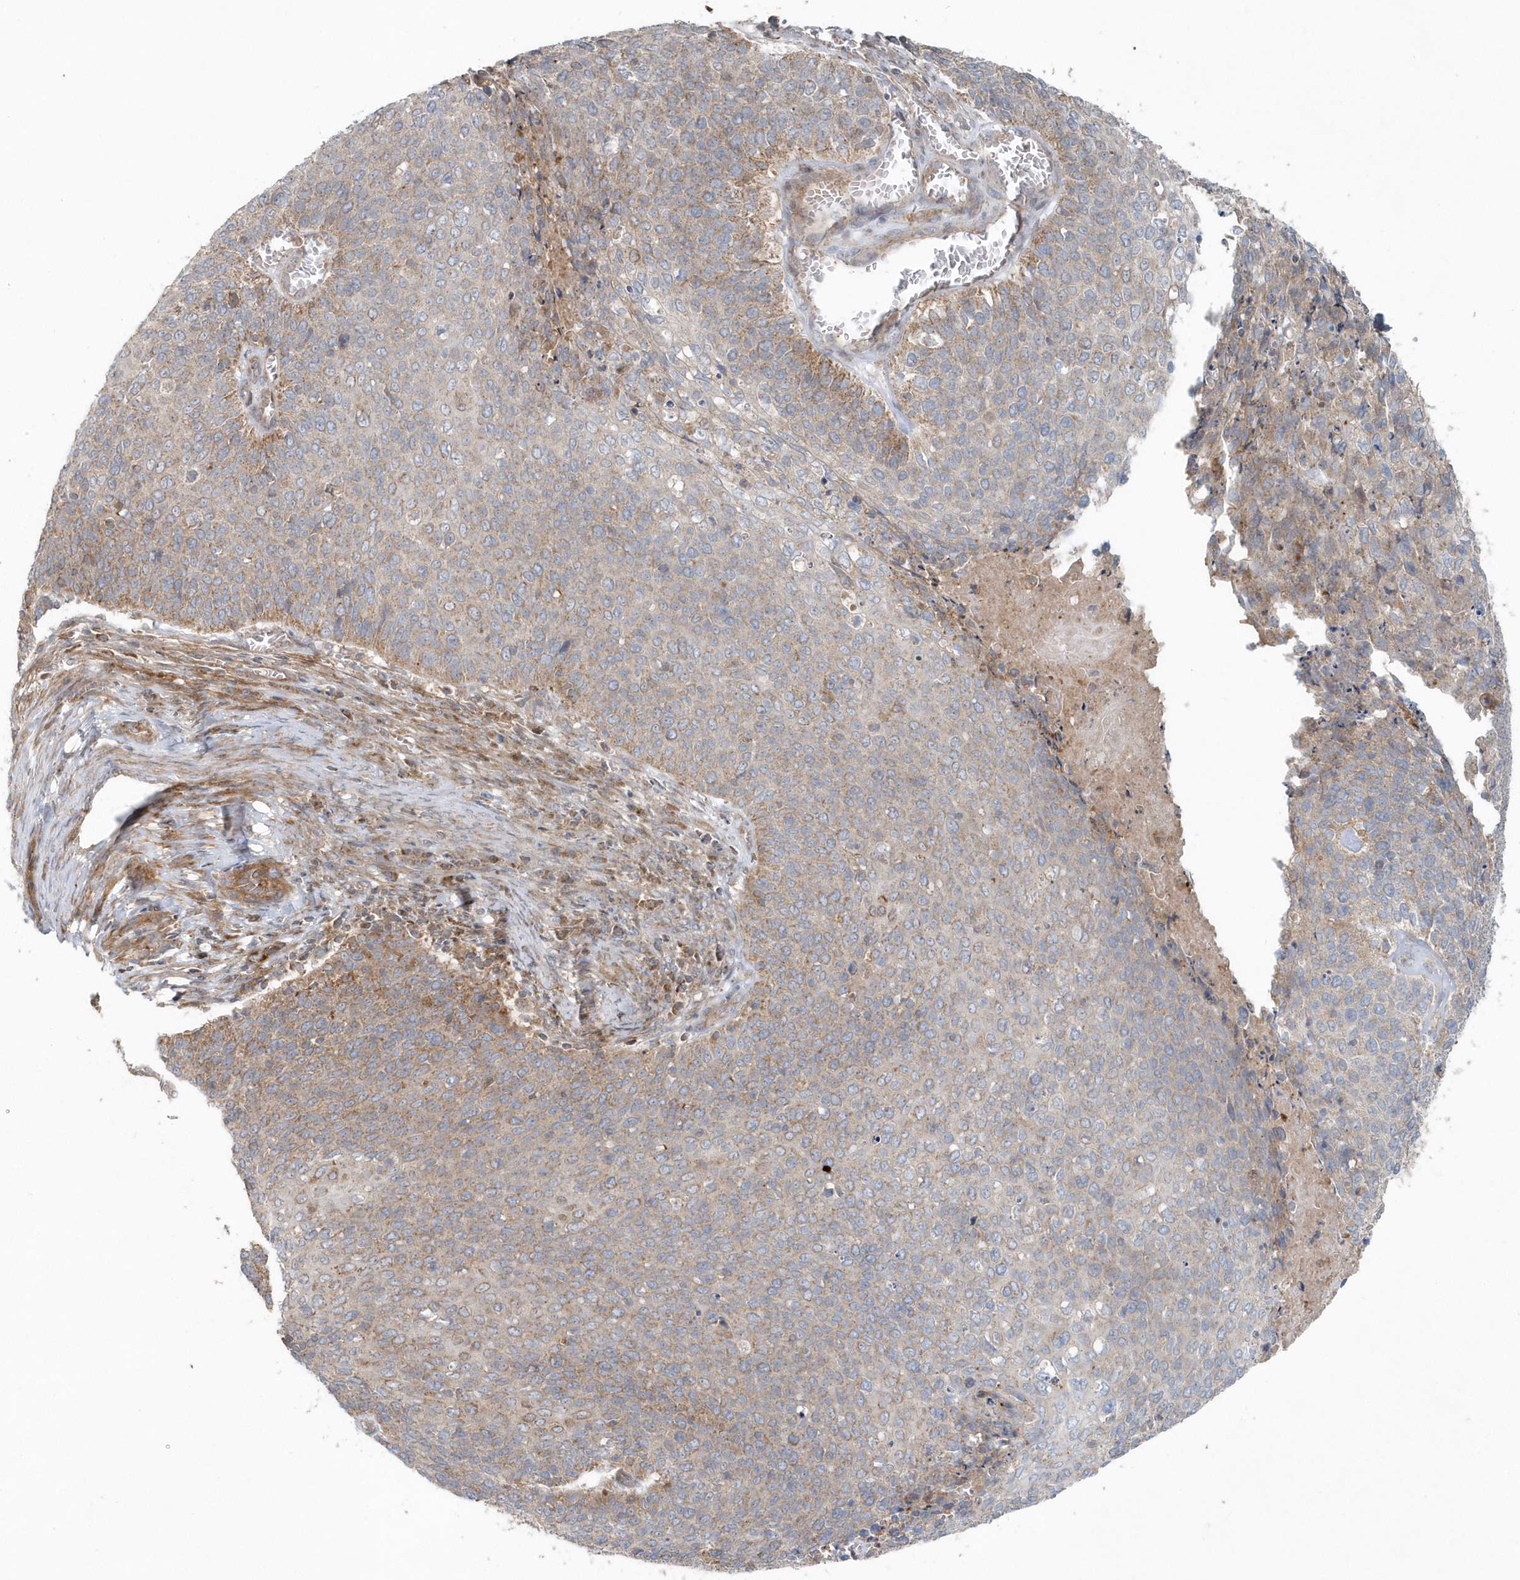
{"staining": {"intensity": "weak", "quantity": "25%-75%", "location": "cytoplasmic/membranous"}, "tissue": "cervical cancer", "cell_type": "Tumor cells", "image_type": "cancer", "snomed": [{"axis": "morphology", "description": "Squamous cell carcinoma, NOS"}, {"axis": "topography", "description": "Cervix"}], "caption": "Immunohistochemical staining of human squamous cell carcinoma (cervical) exhibits weak cytoplasmic/membranous protein expression in about 25%-75% of tumor cells.", "gene": "MMUT", "patient": {"sex": "female", "age": 39}}